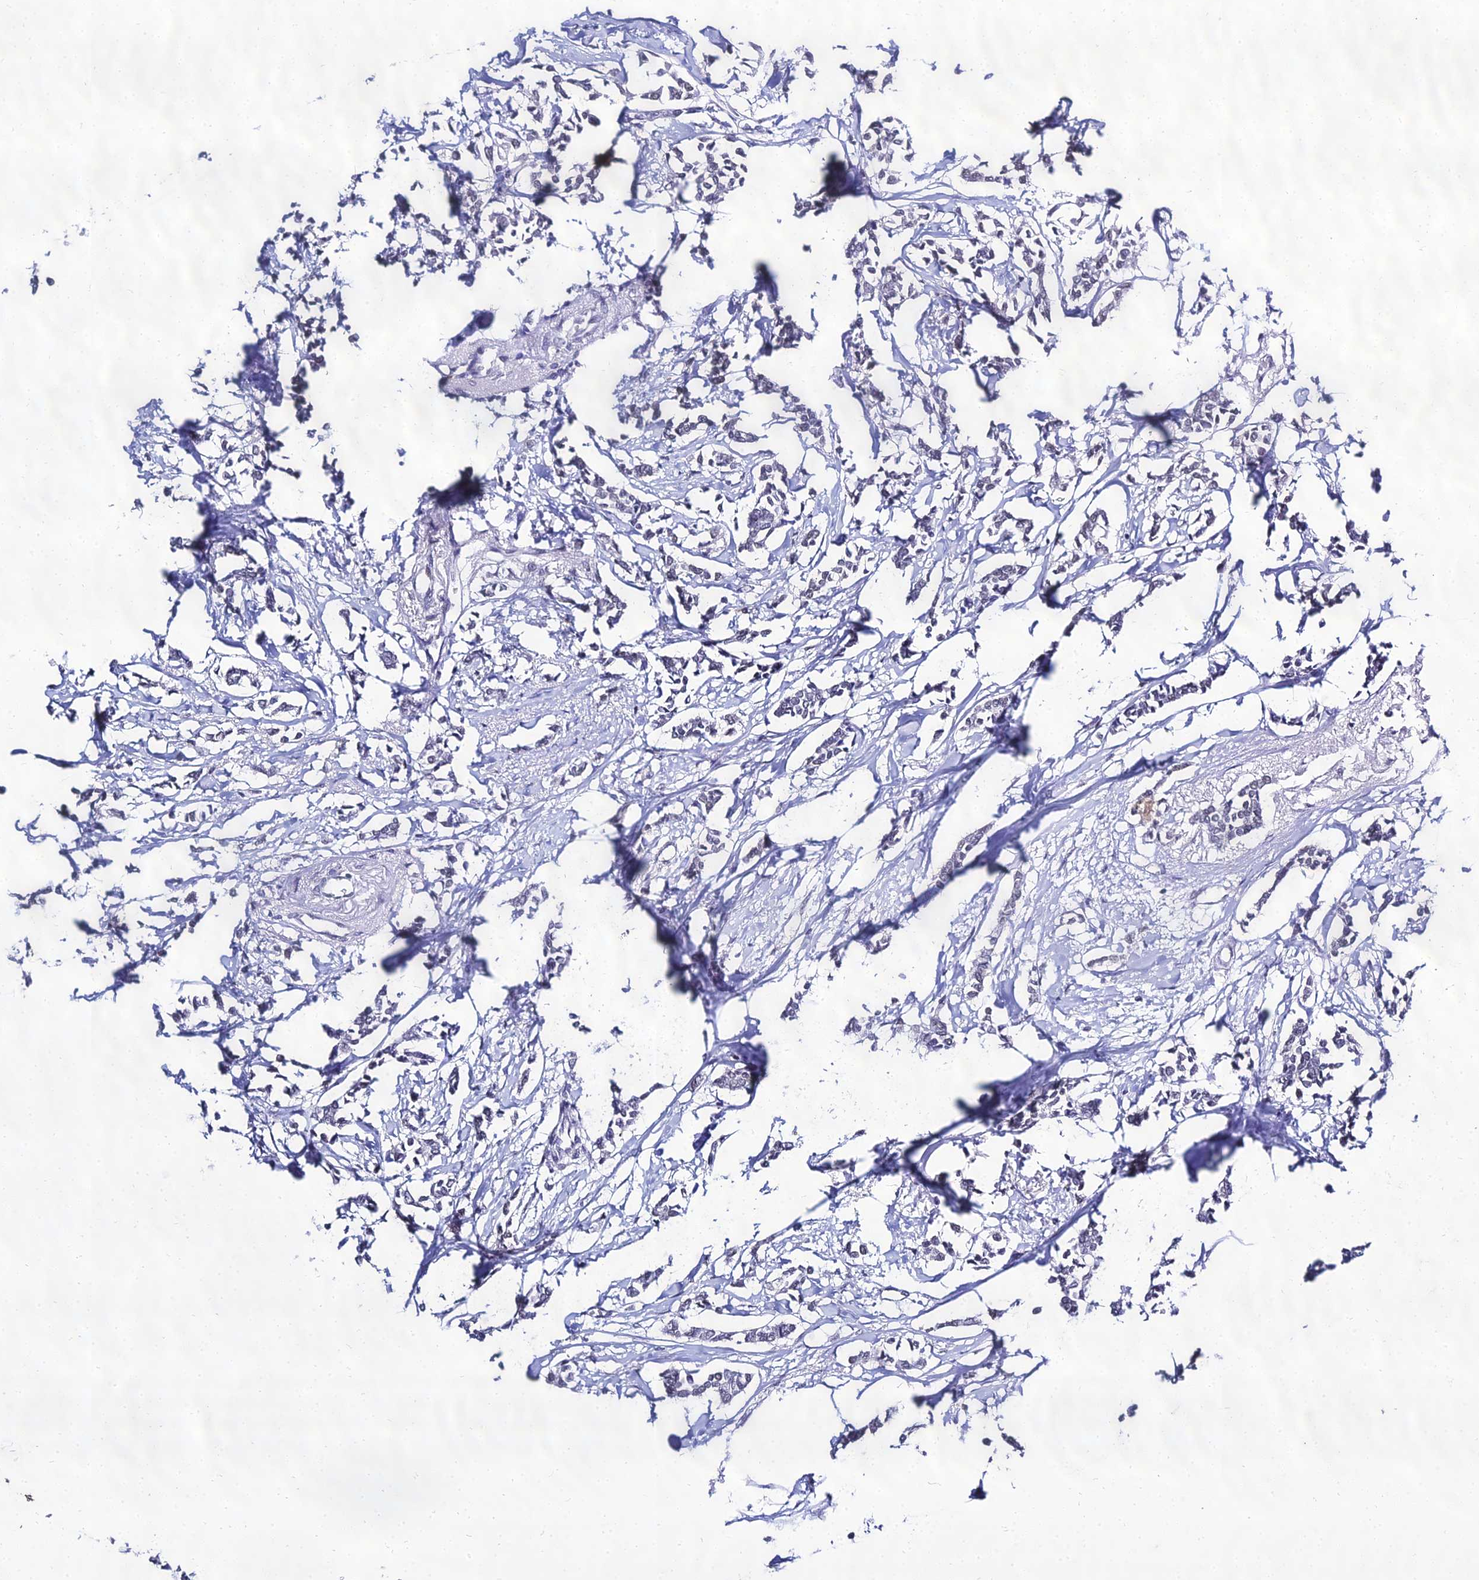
{"staining": {"intensity": "negative", "quantity": "none", "location": "none"}, "tissue": "breast cancer", "cell_type": "Tumor cells", "image_type": "cancer", "snomed": [{"axis": "morphology", "description": "Duct carcinoma"}, {"axis": "topography", "description": "Breast"}], "caption": "Breast cancer was stained to show a protein in brown. There is no significant expression in tumor cells.", "gene": "PPP4R2", "patient": {"sex": "female", "age": 41}}